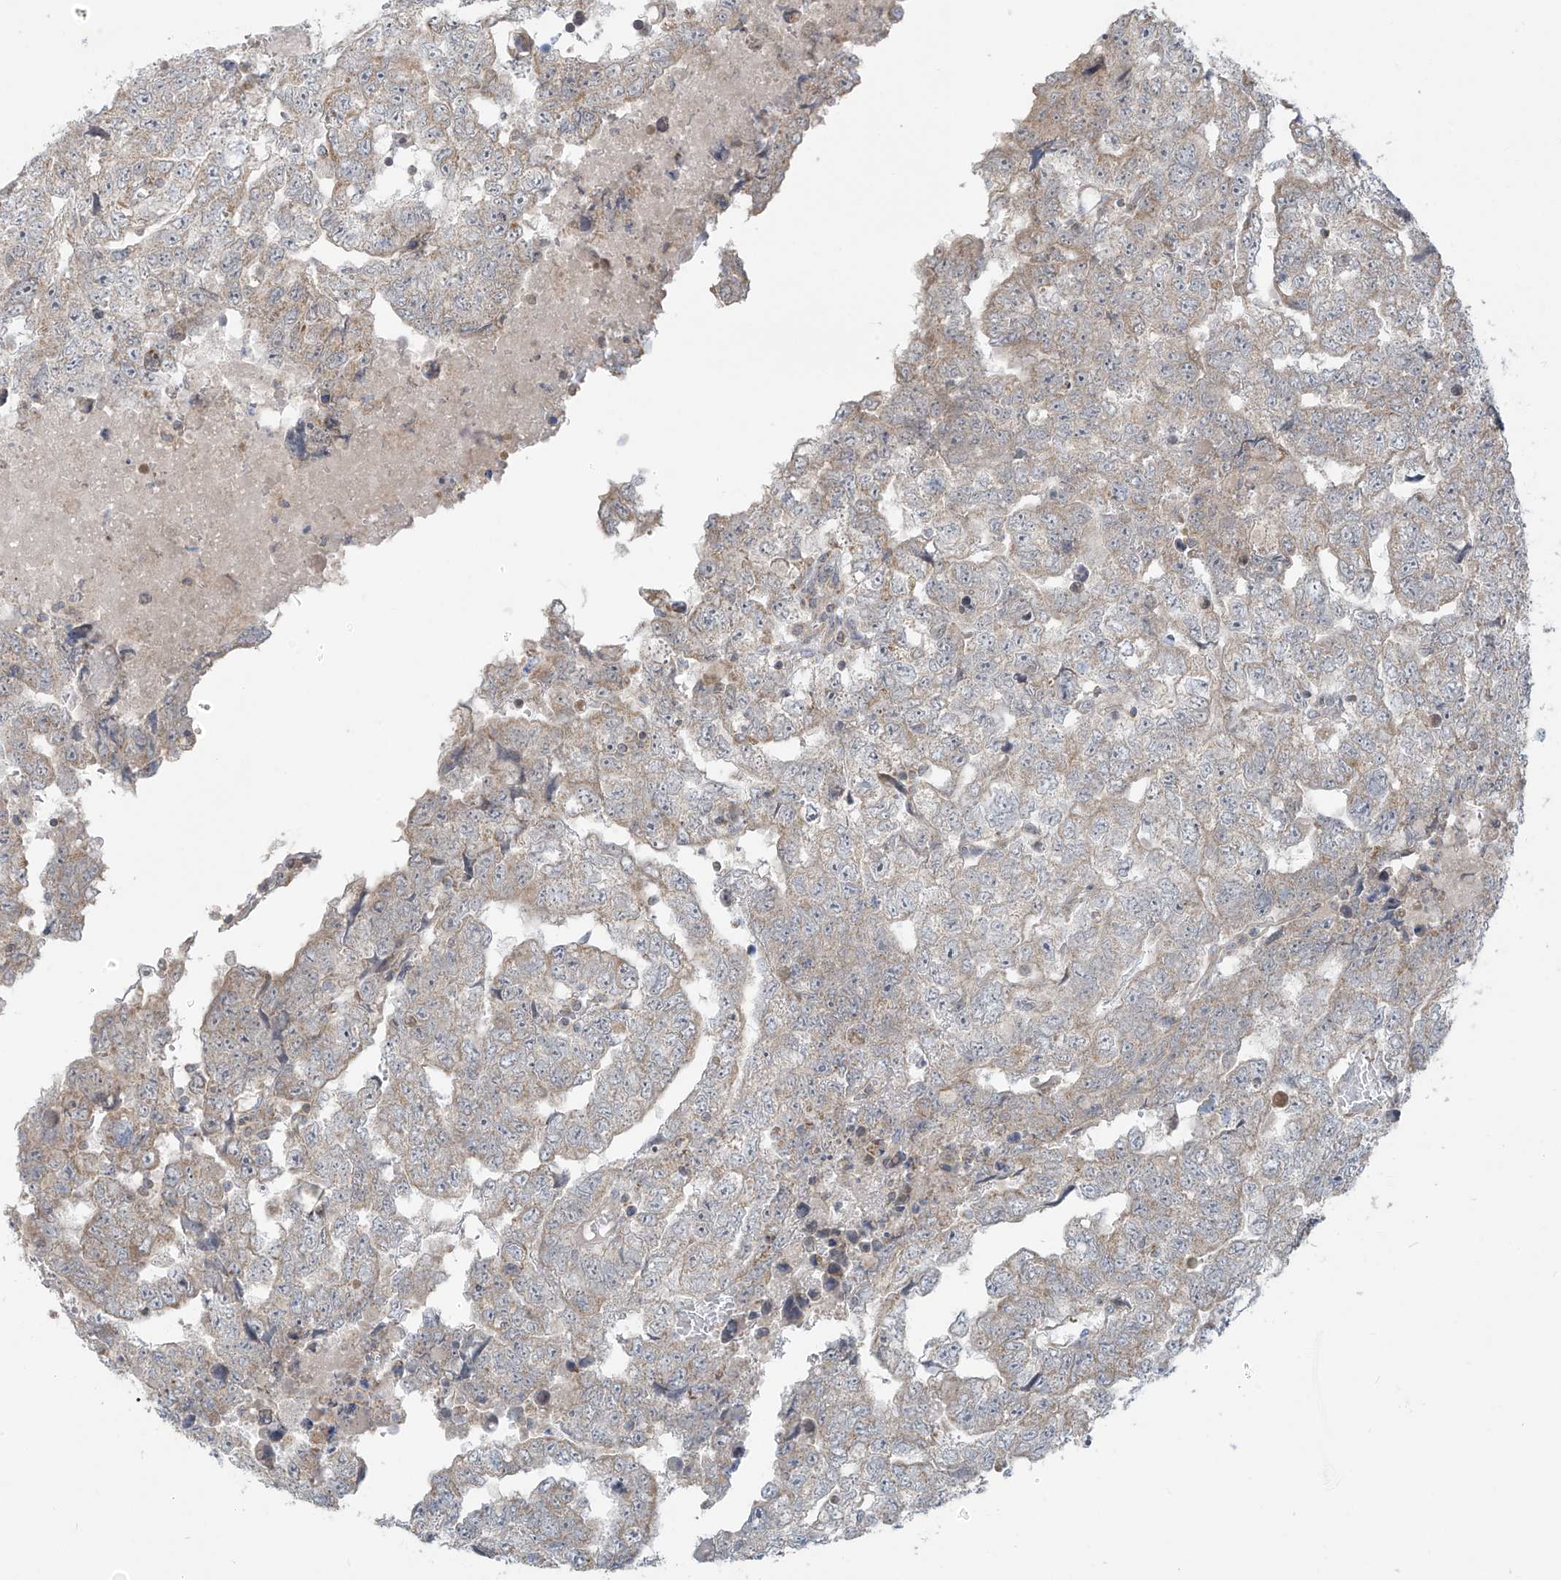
{"staining": {"intensity": "negative", "quantity": "none", "location": "none"}, "tissue": "testis cancer", "cell_type": "Tumor cells", "image_type": "cancer", "snomed": [{"axis": "morphology", "description": "Carcinoma, Embryonal, NOS"}, {"axis": "topography", "description": "Testis"}], "caption": "Tumor cells show no significant protein staining in embryonal carcinoma (testis).", "gene": "HDDC2", "patient": {"sex": "male", "age": 36}}